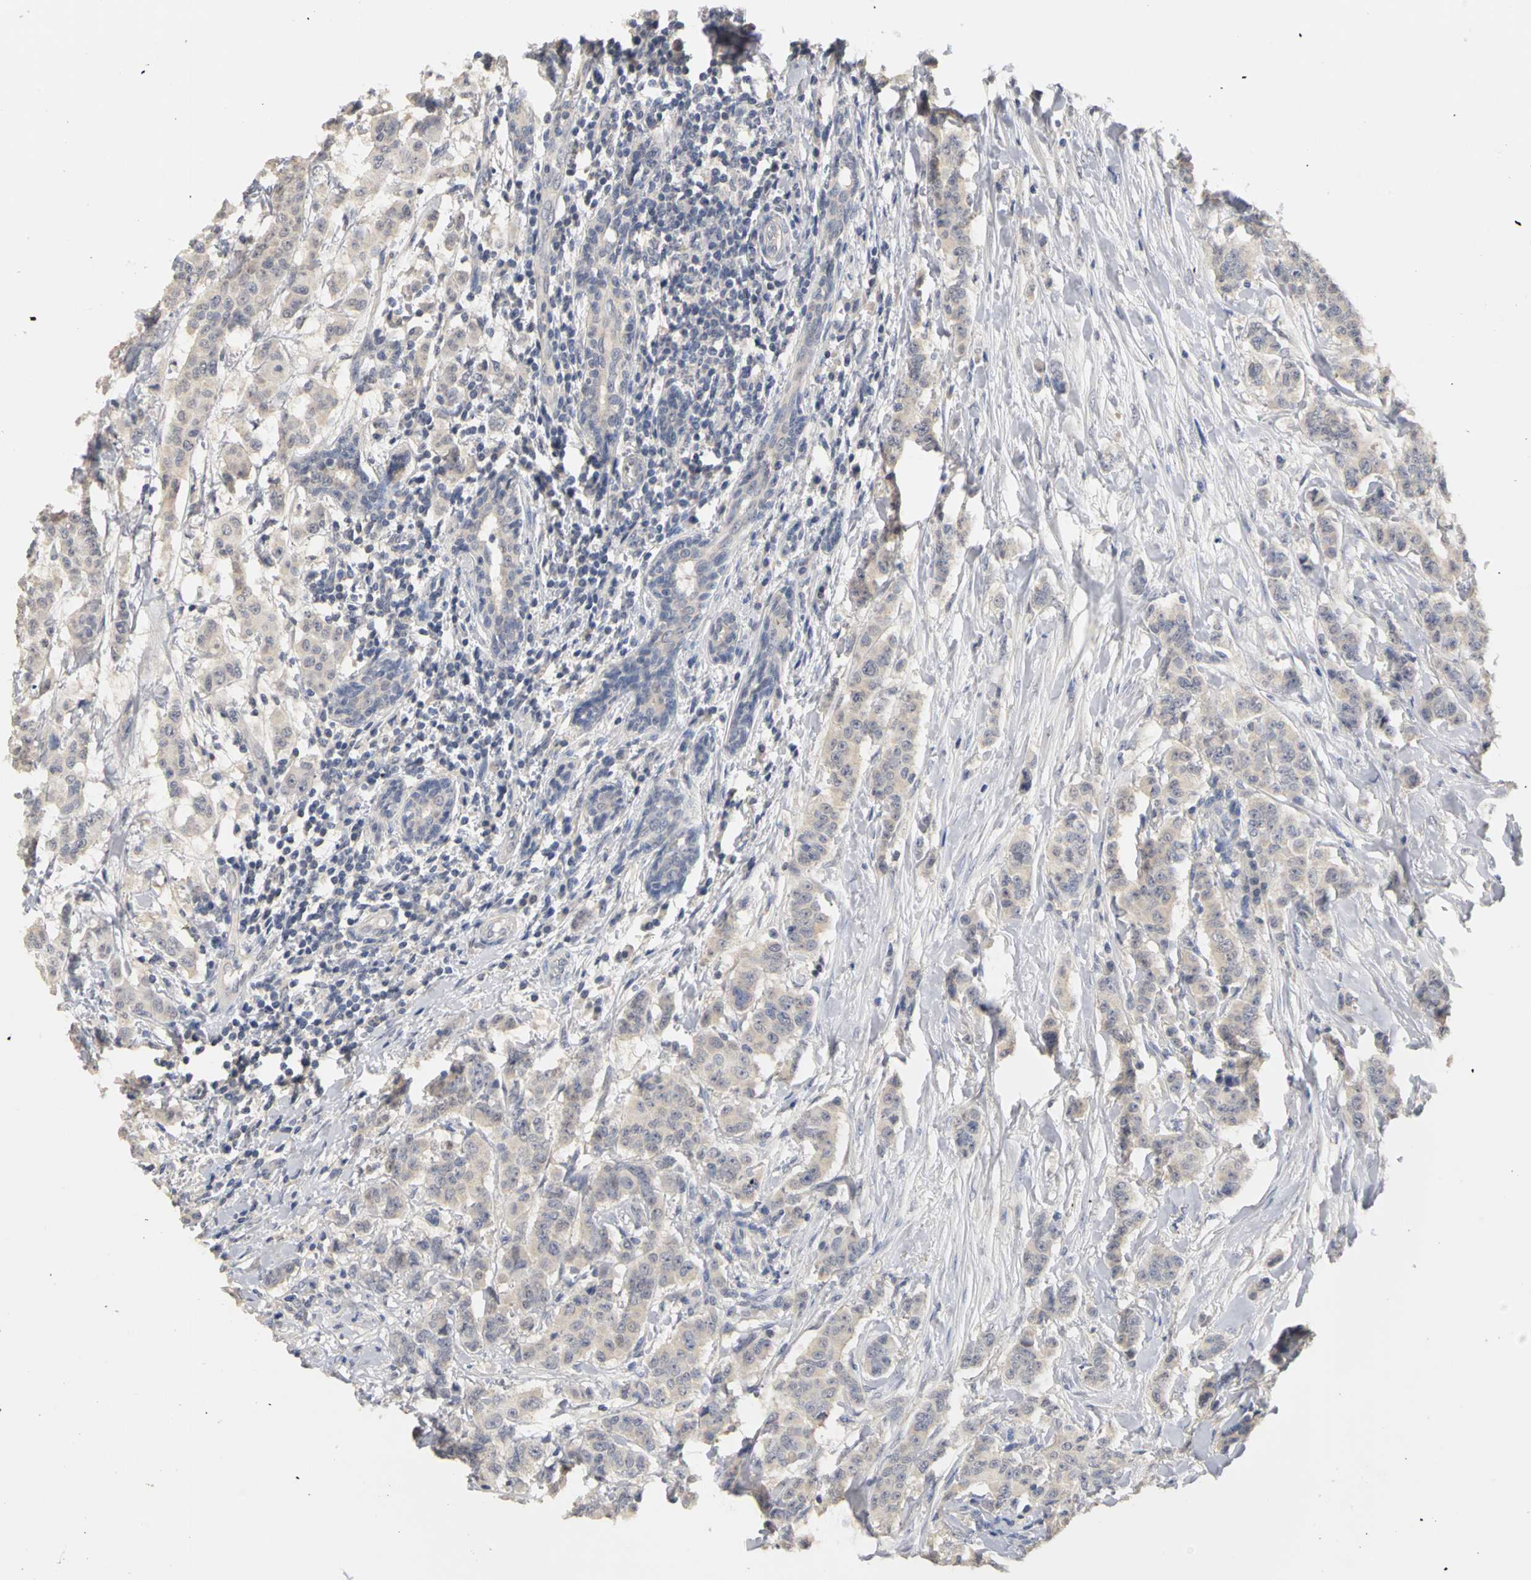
{"staining": {"intensity": "weak", "quantity": ">75%", "location": "cytoplasmic/membranous"}, "tissue": "breast cancer", "cell_type": "Tumor cells", "image_type": "cancer", "snomed": [{"axis": "morphology", "description": "Duct carcinoma"}, {"axis": "topography", "description": "Breast"}], "caption": "Human breast intraductal carcinoma stained for a protein (brown) shows weak cytoplasmic/membranous positive expression in approximately >75% of tumor cells.", "gene": "PGR", "patient": {"sex": "female", "age": 40}}